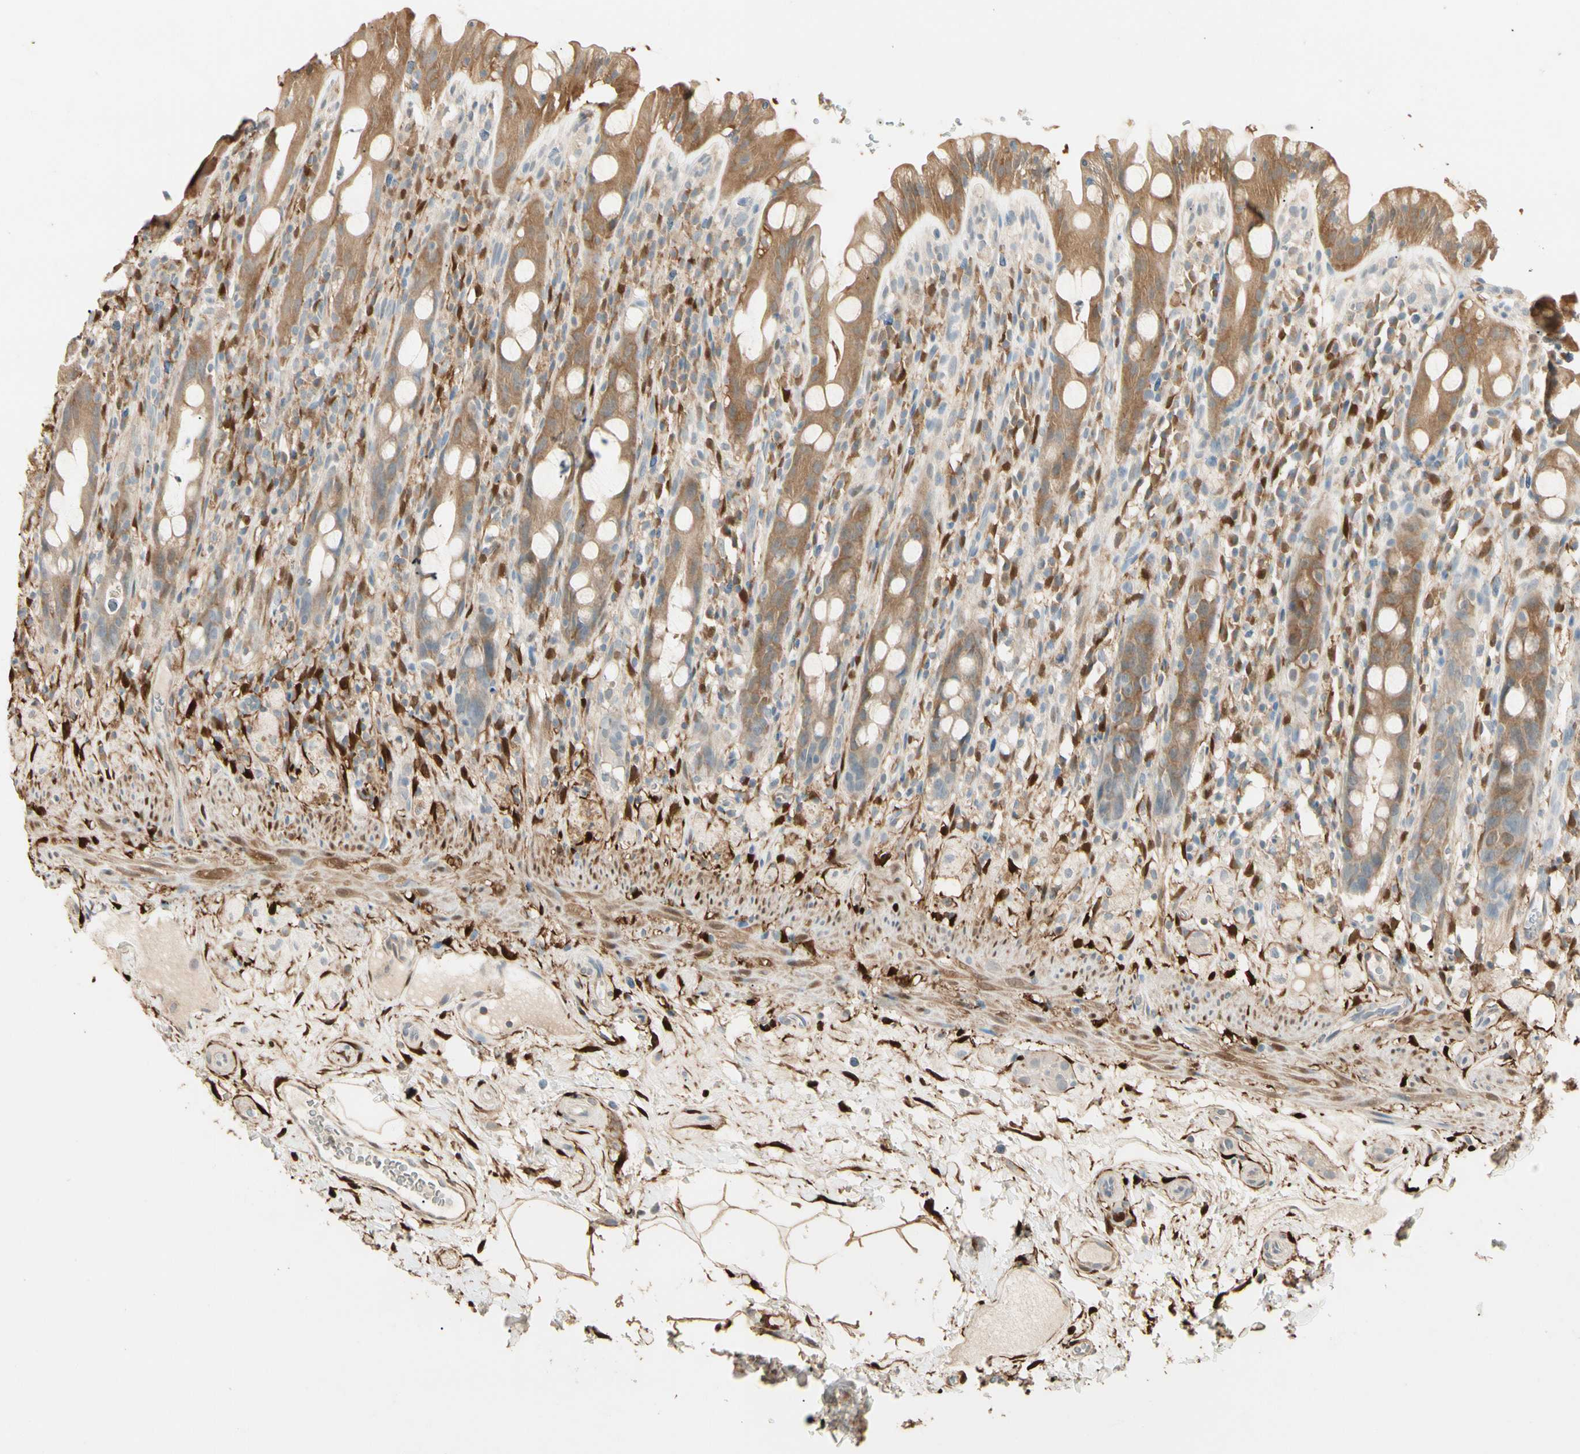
{"staining": {"intensity": "moderate", "quantity": ">75%", "location": "cytoplasmic/membranous"}, "tissue": "rectum", "cell_type": "Glandular cells", "image_type": "normal", "snomed": [{"axis": "morphology", "description": "Normal tissue, NOS"}, {"axis": "topography", "description": "Rectum"}], "caption": "Approximately >75% of glandular cells in unremarkable human rectum show moderate cytoplasmic/membranous protein staining as visualized by brown immunohistochemical staining.", "gene": "GNE", "patient": {"sex": "male", "age": 44}}